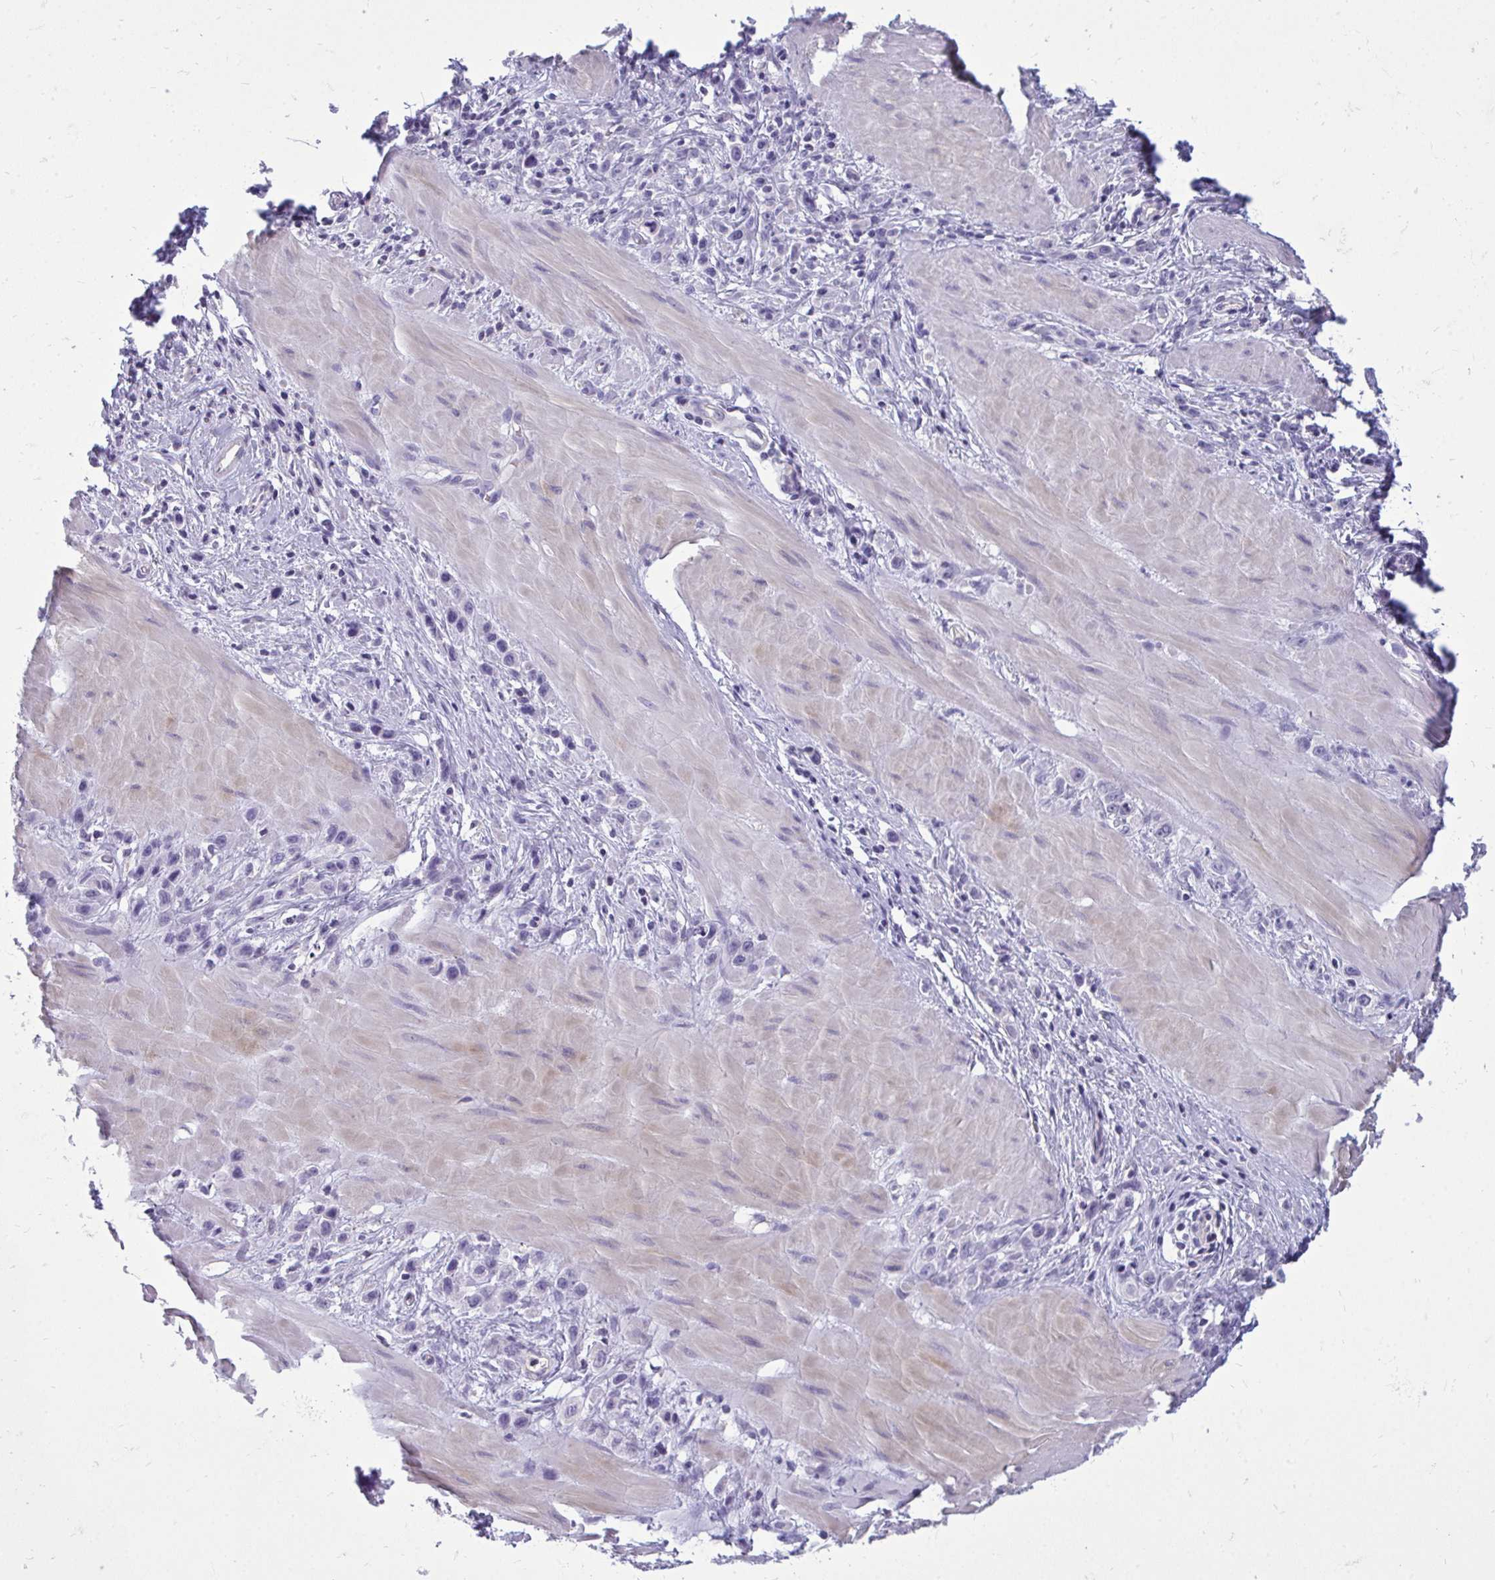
{"staining": {"intensity": "negative", "quantity": "none", "location": "none"}, "tissue": "stomach cancer", "cell_type": "Tumor cells", "image_type": "cancer", "snomed": [{"axis": "morphology", "description": "Adenocarcinoma, NOS"}, {"axis": "topography", "description": "Stomach"}], "caption": "The photomicrograph displays no staining of tumor cells in stomach adenocarcinoma. Nuclei are stained in blue.", "gene": "FABP3", "patient": {"sex": "male", "age": 47}}